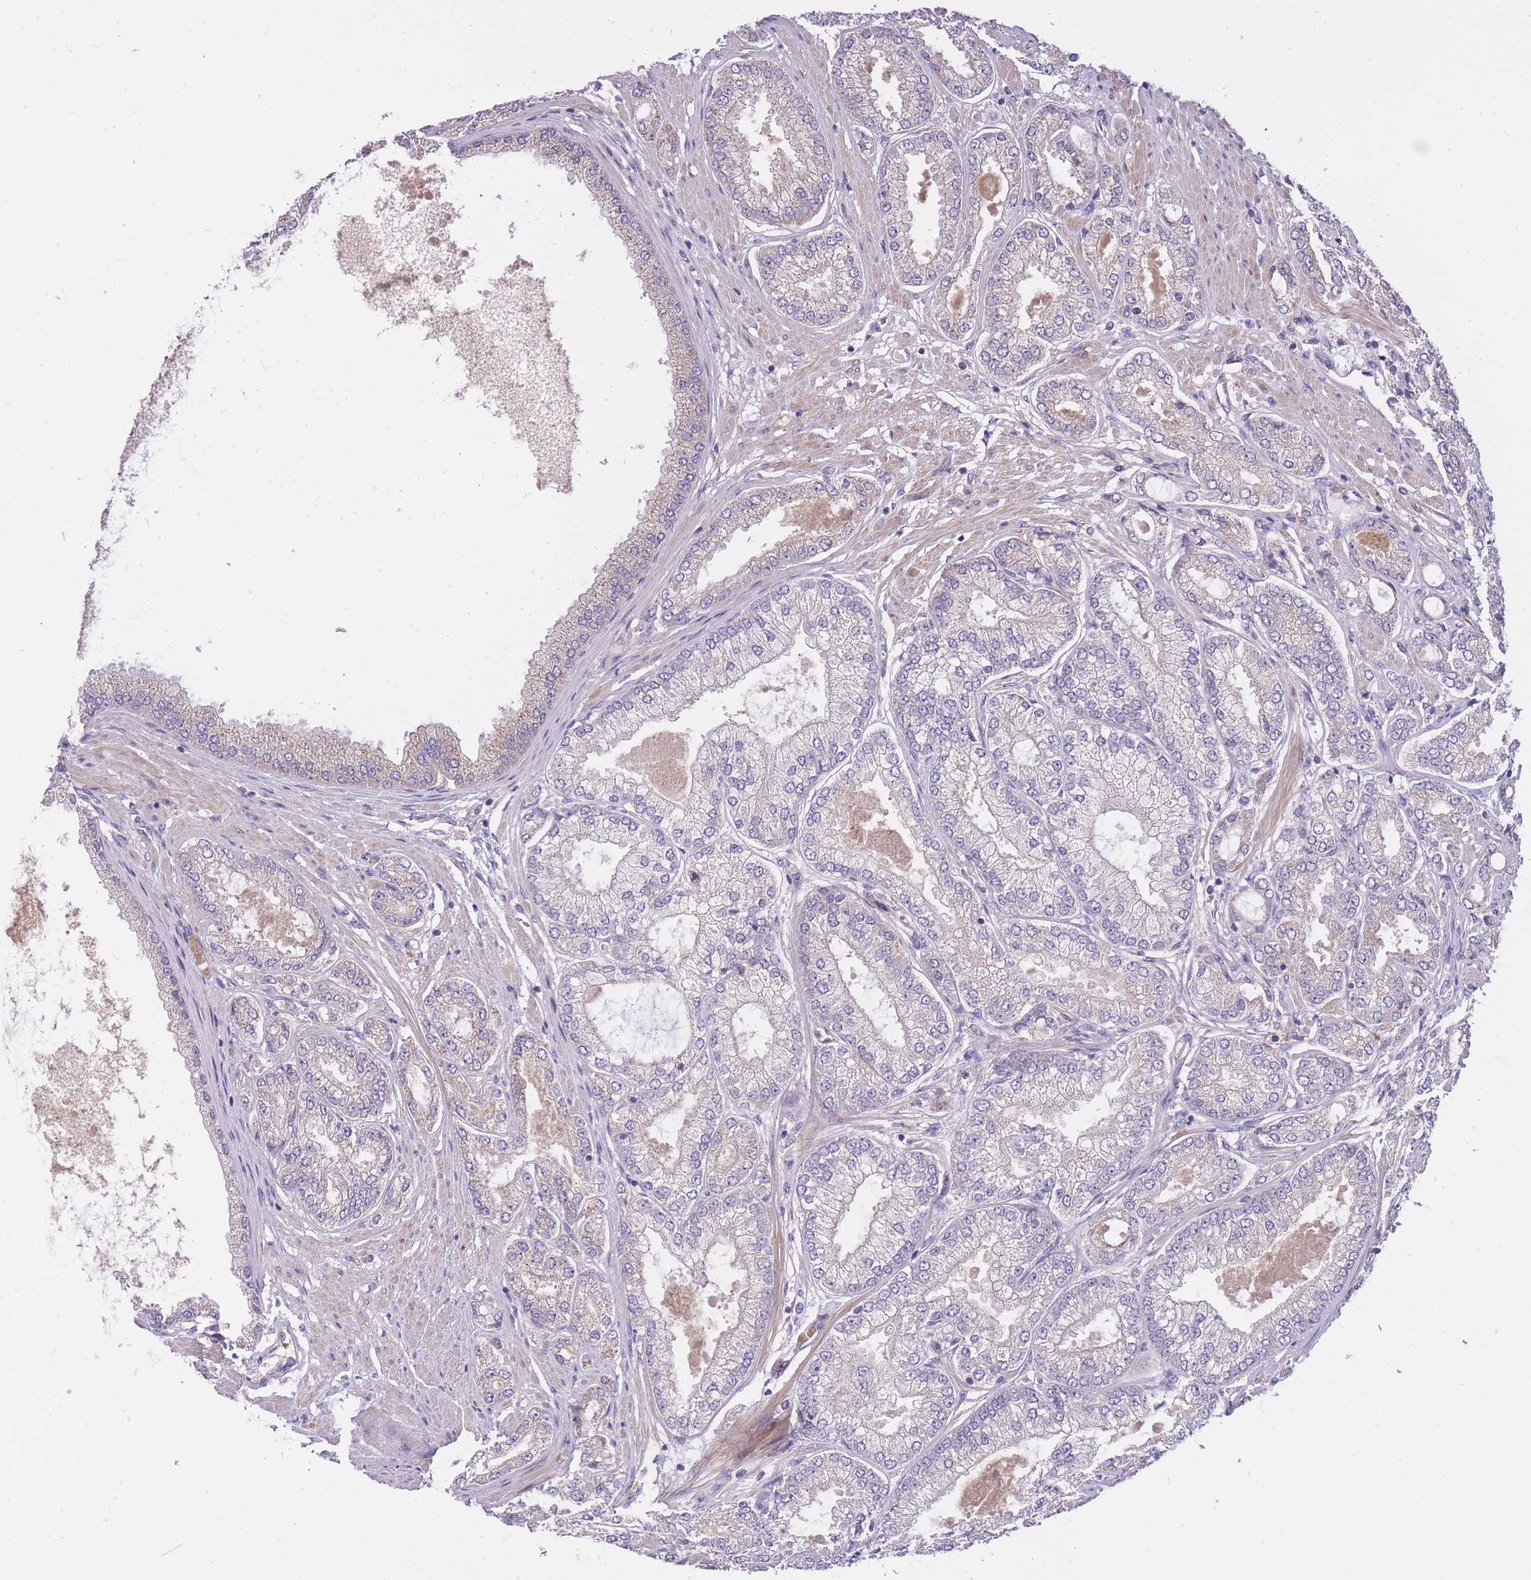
{"staining": {"intensity": "negative", "quantity": "none", "location": "none"}, "tissue": "prostate cancer", "cell_type": "Tumor cells", "image_type": "cancer", "snomed": [{"axis": "morphology", "description": "Adenocarcinoma, High grade"}, {"axis": "topography", "description": "Prostate"}], "caption": "IHC micrograph of neoplastic tissue: human prostate cancer (adenocarcinoma (high-grade)) stained with DAB reveals no significant protein positivity in tumor cells.", "gene": "CRYGN", "patient": {"sex": "male", "age": 71}}